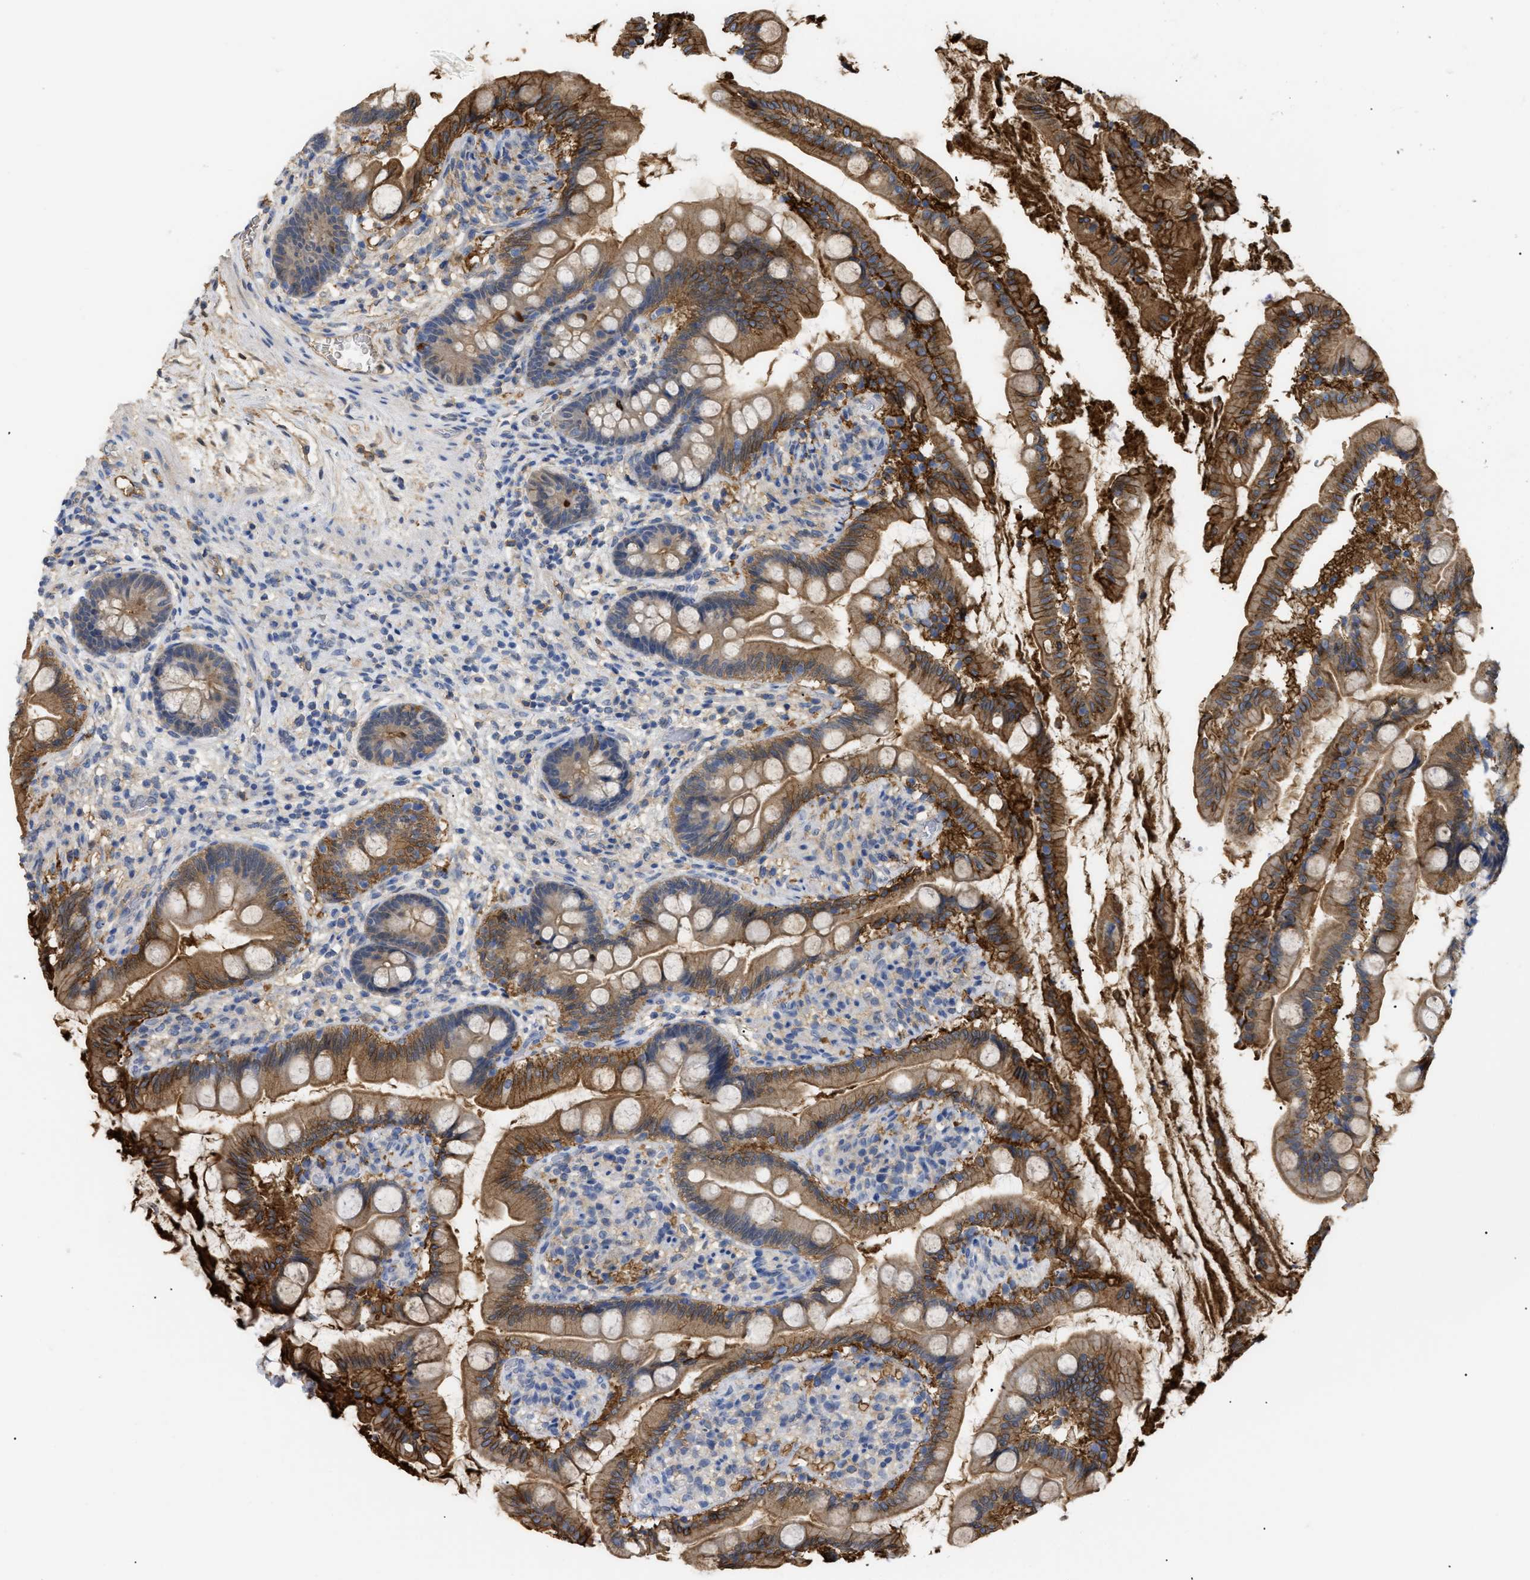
{"staining": {"intensity": "strong", "quantity": ">75%", "location": "cytoplasmic/membranous"}, "tissue": "small intestine", "cell_type": "Glandular cells", "image_type": "normal", "snomed": [{"axis": "morphology", "description": "Normal tissue, NOS"}, {"axis": "topography", "description": "Small intestine"}], "caption": "Immunohistochemical staining of unremarkable human small intestine demonstrates >75% levels of strong cytoplasmic/membranous protein staining in about >75% of glandular cells.", "gene": "ANXA4", "patient": {"sex": "female", "age": 56}}